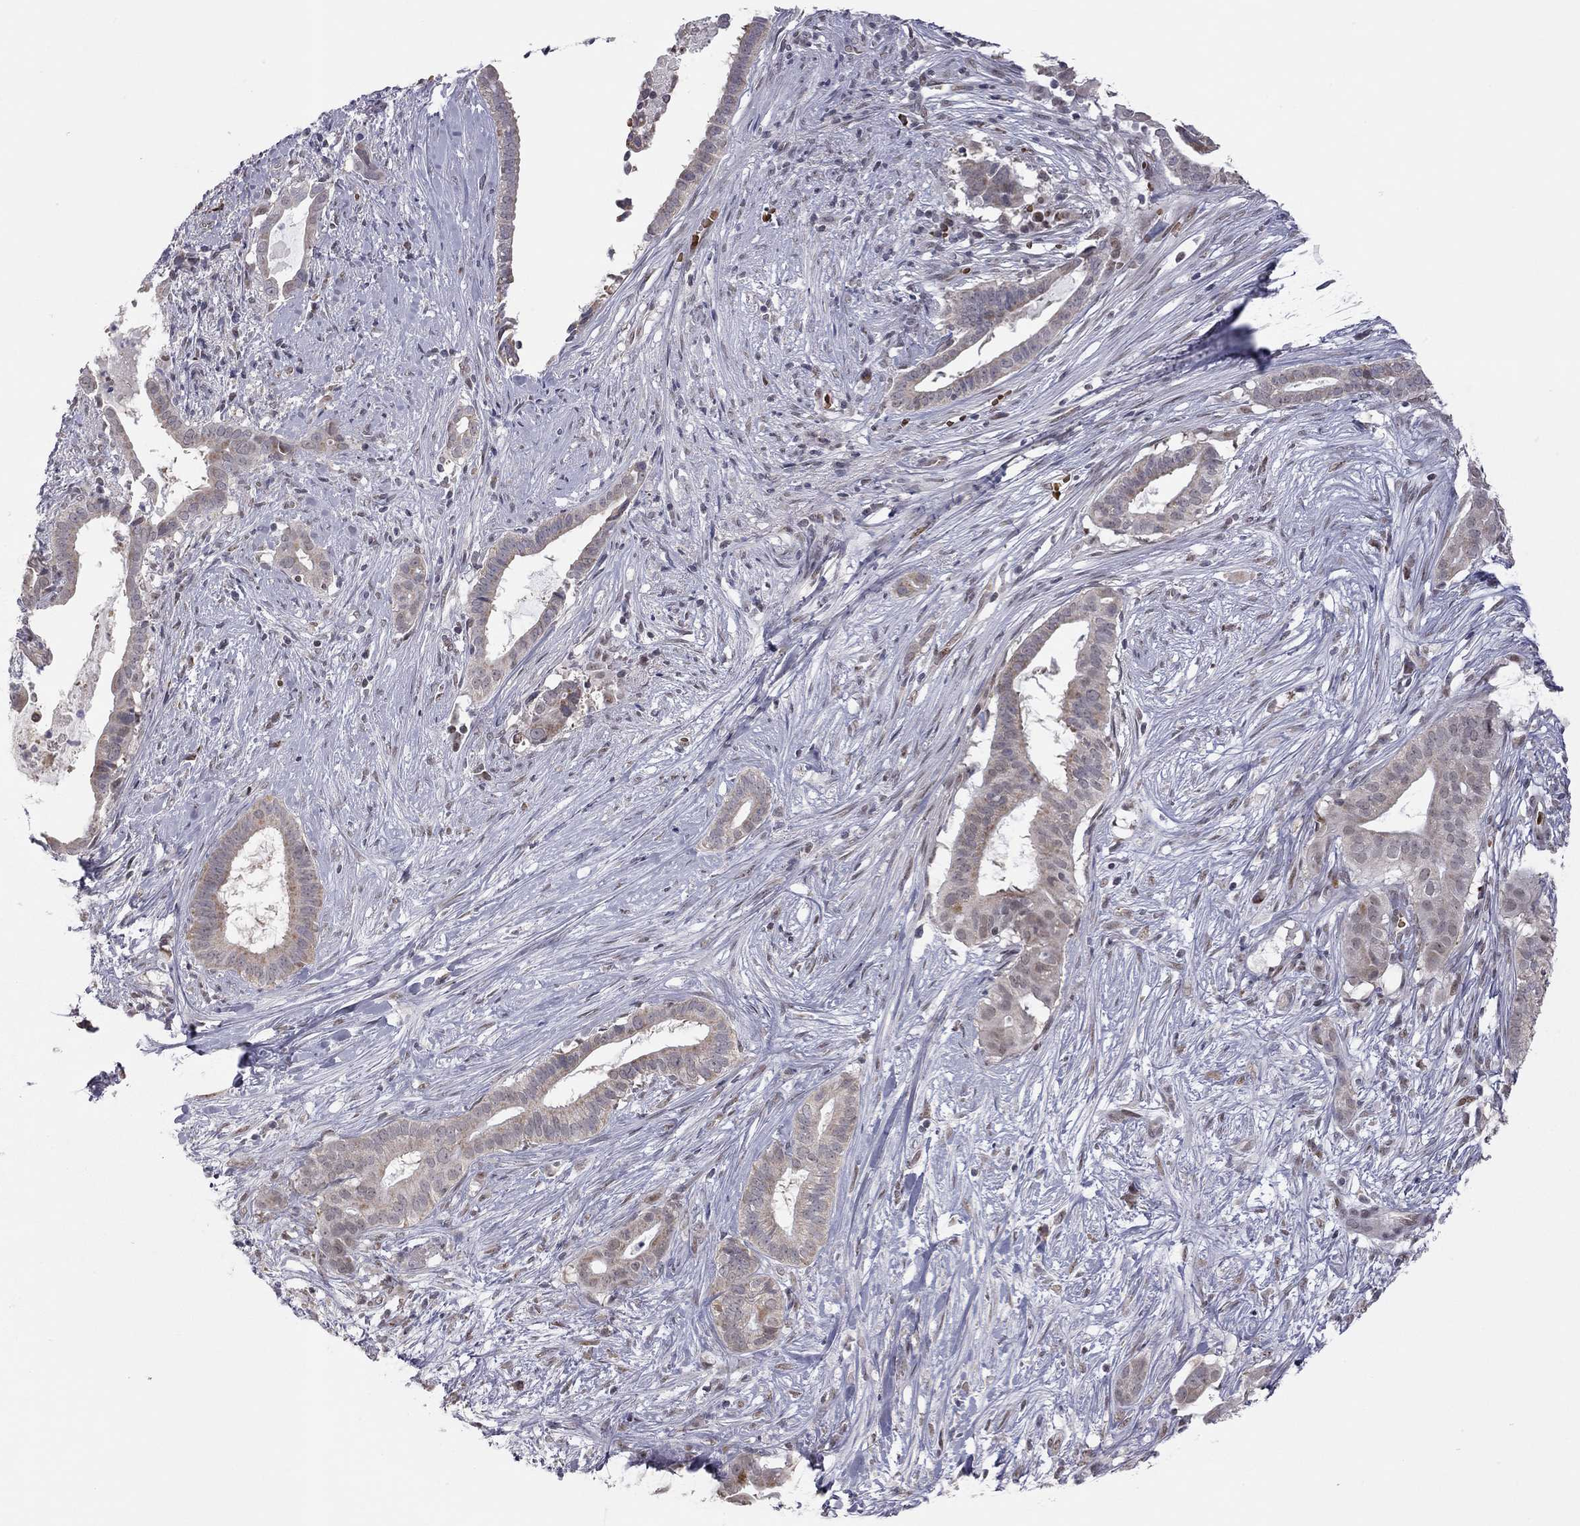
{"staining": {"intensity": "moderate", "quantity": "<25%", "location": "cytoplasmic/membranous"}, "tissue": "pancreatic cancer", "cell_type": "Tumor cells", "image_type": "cancer", "snomed": [{"axis": "morphology", "description": "Adenocarcinoma, NOS"}, {"axis": "topography", "description": "Pancreas"}], "caption": "The histopathology image demonstrates a brown stain indicating the presence of a protein in the cytoplasmic/membranous of tumor cells in pancreatic cancer.", "gene": "MC3R", "patient": {"sex": "male", "age": 61}}